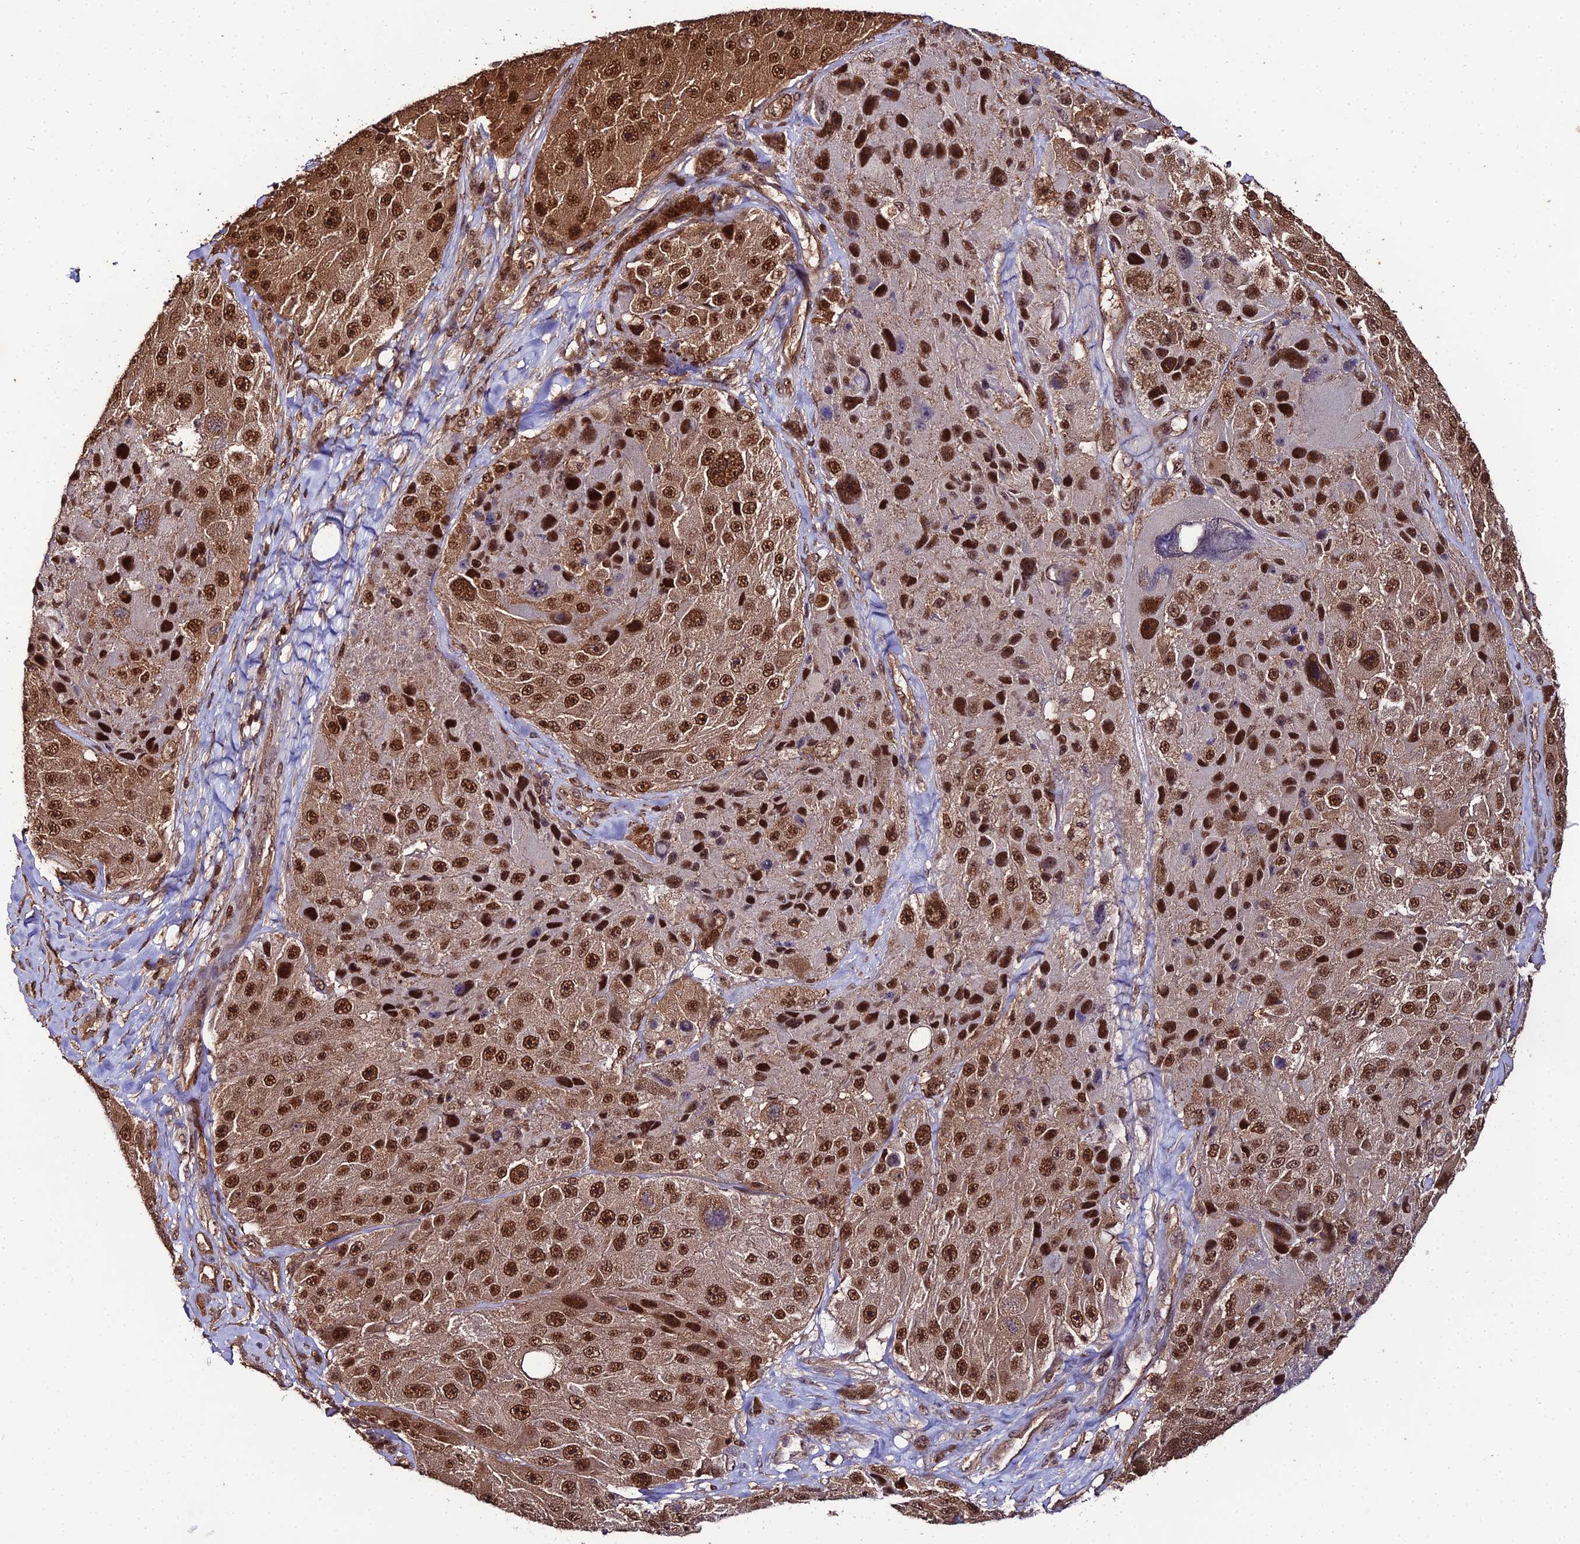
{"staining": {"intensity": "strong", "quantity": ">75%", "location": "cytoplasmic/membranous,nuclear"}, "tissue": "melanoma", "cell_type": "Tumor cells", "image_type": "cancer", "snomed": [{"axis": "morphology", "description": "Malignant melanoma, Metastatic site"}, {"axis": "topography", "description": "Lymph node"}], "caption": "Protein staining of malignant melanoma (metastatic site) tissue exhibits strong cytoplasmic/membranous and nuclear positivity in approximately >75% of tumor cells.", "gene": "PPP4C", "patient": {"sex": "male", "age": 62}}